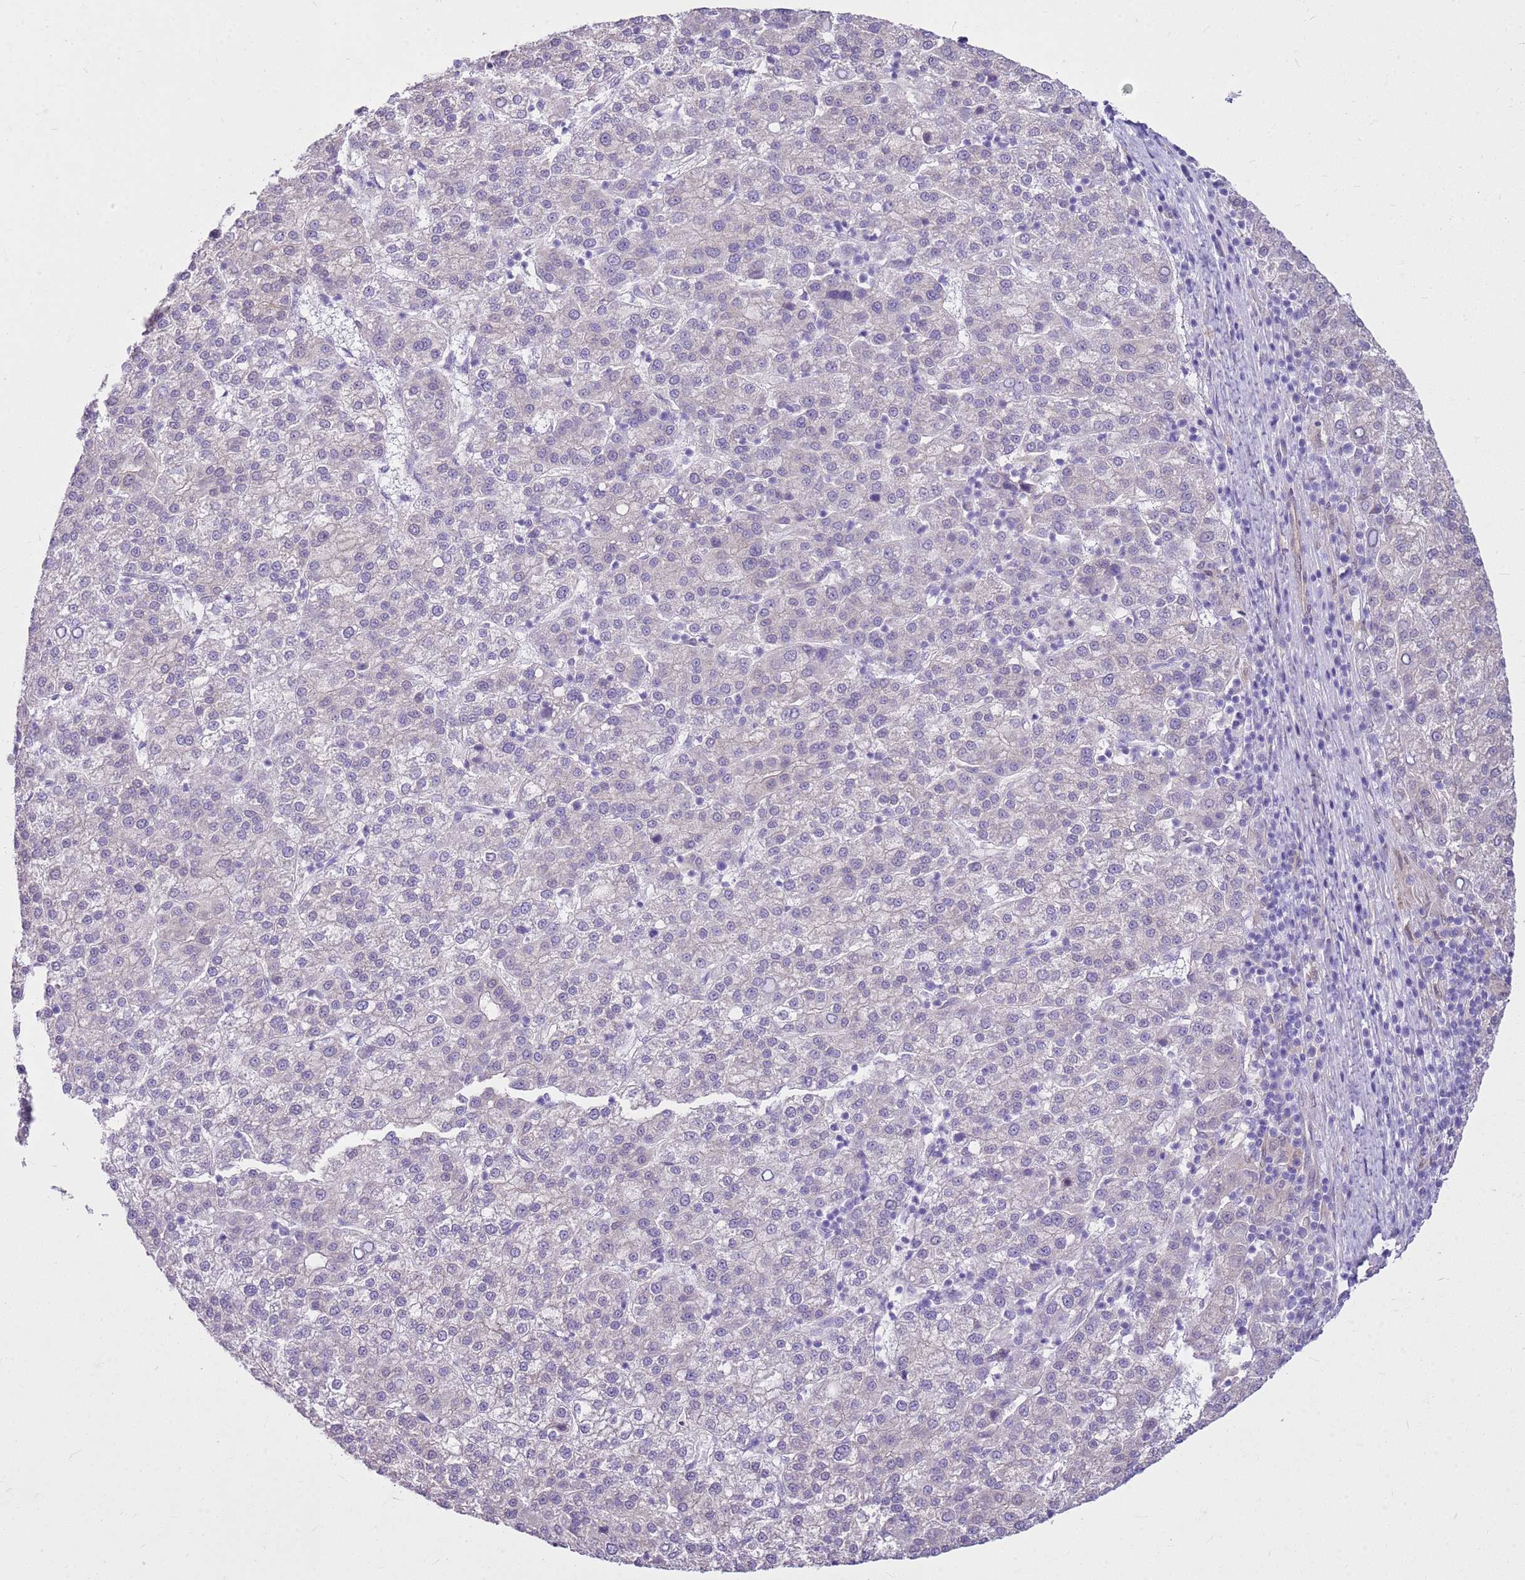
{"staining": {"intensity": "moderate", "quantity": "<25%", "location": "cytoplasmic/membranous"}, "tissue": "liver cancer", "cell_type": "Tumor cells", "image_type": "cancer", "snomed": [{"axis": "morphology", "description": "Carcinoma, Hepatocellular, NOS"}, {"axis": "topography", "description": "Liver"}], "caption": "Immunohistochemical staining of human liver cancer (hepatocellular carcinoma) shows moderate cytoplasmic/membranous protein expression in approximately <25% of tumor cells.", "gene": "HSPB1", "patient": {"sex": "female", "age": 58}}